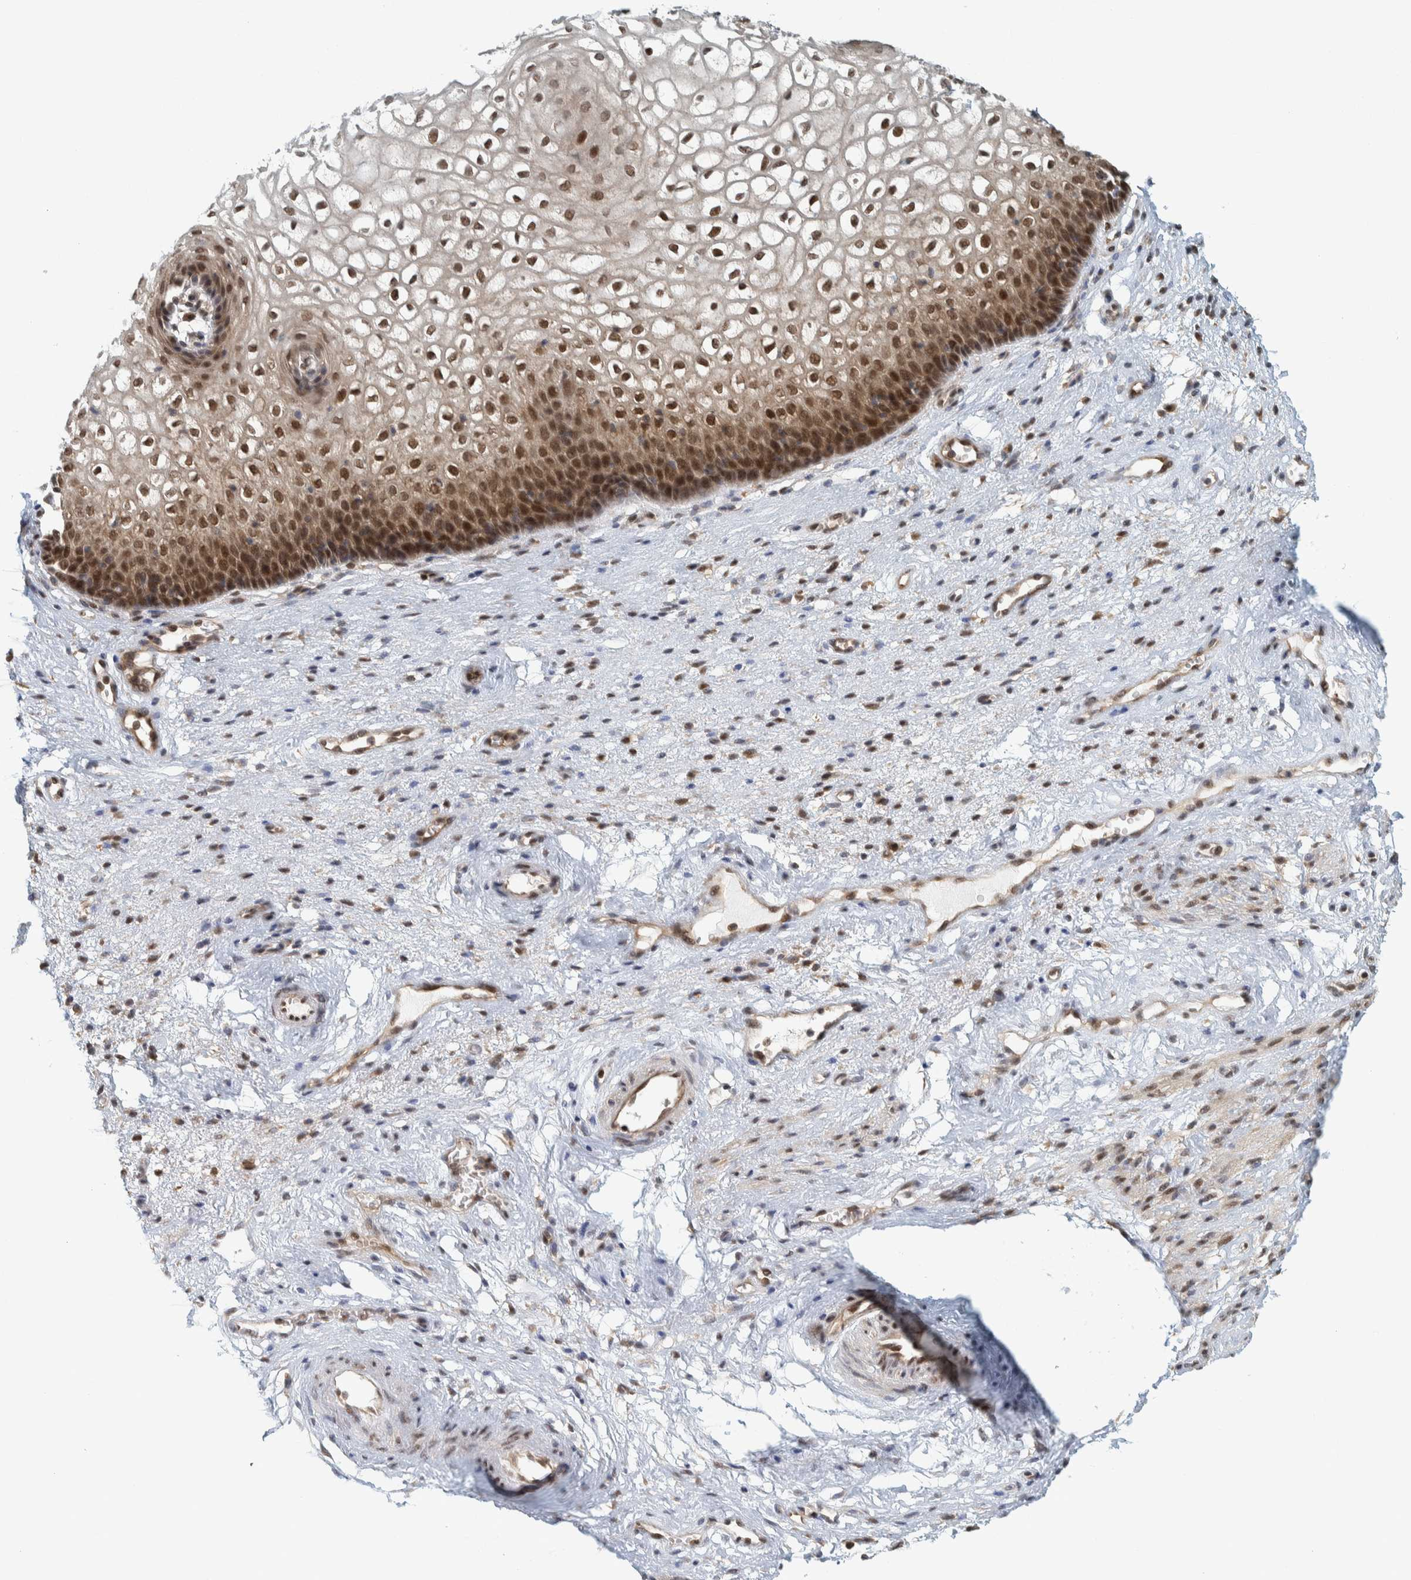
{"staining": {"intensity": "strong", "quantity": ">75%", "location": "nuclear"}, "tissue": "vagina", "cell_type": "Squamous epithelial cells", "image_type": "normal", "snomed": [{"axis": "morphology", "description": "Normal tissue, NOS"}, {"axis": "topography", "description": "Vagina"}], "caption": "IHC (DAB) staining of normal vagina displays strong nuclear protein expression in approximately >75% of squamous epithelial cells. The protein is shown in brown color, while the nuclei are stained blue.", "gene": "COPS3", "patient": {"sex": "female", "age": 34}}